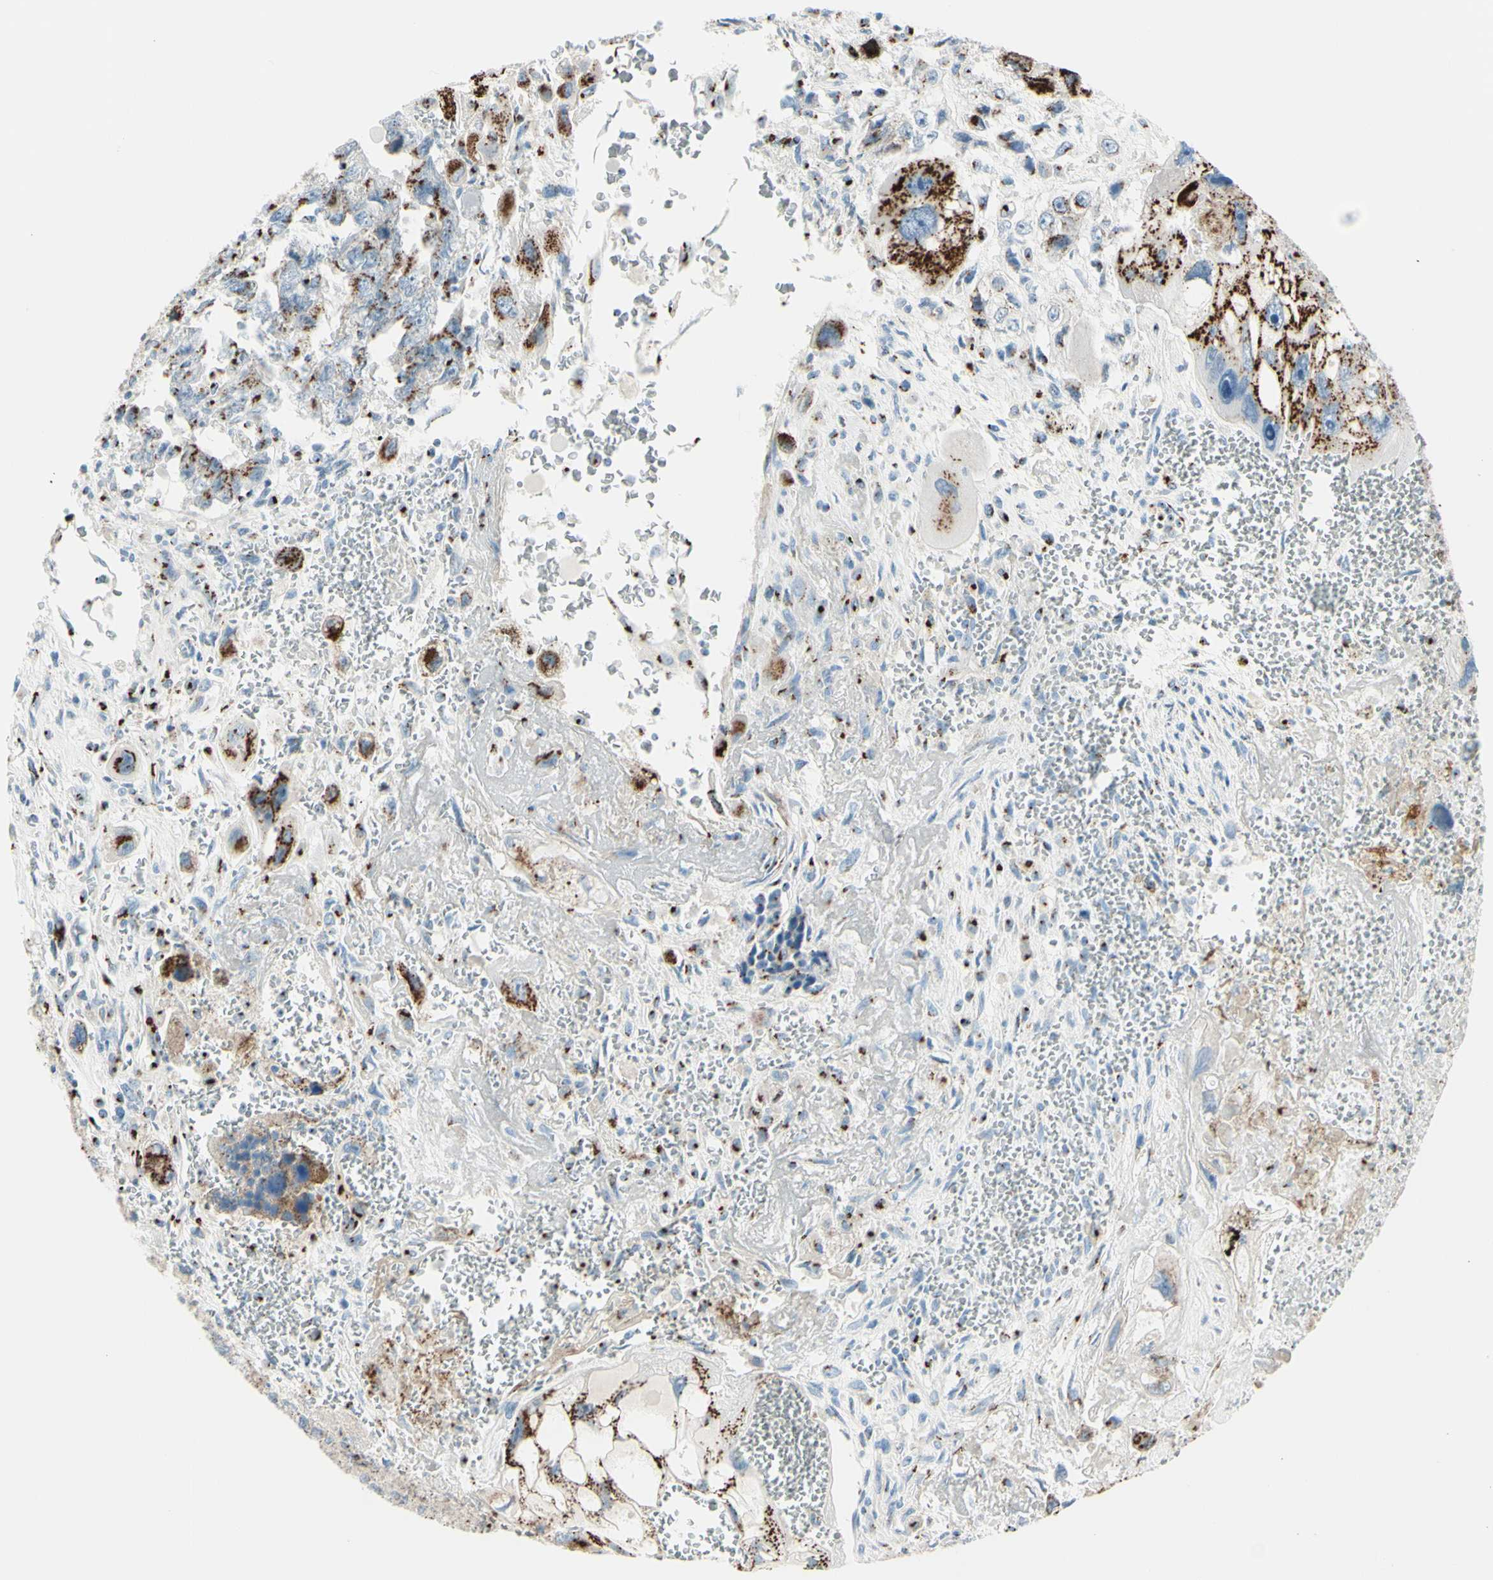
{"staining": {"intensity": "strong", "quantity": "25%-75%", "location": "cytoplasmic/membranous"}, "tissue": "testis cancer", "cell_type": "Tumor cells", "image_type": "cancer", "snomed": [{"axis": "morphology", "description": "Carcinoma, Embryonal, NOS"}, {"axis": "topography", "description": "Testis"}], "caption": "Brown immunohistochemical staining in human embryonal carcinoma (testis) exhibits strong cytoplasmic/membranous positivity in about 25%-75% of tumor cells.", "gene": "B4GALT1", "patient": {"sex": "male", "age": 28}}